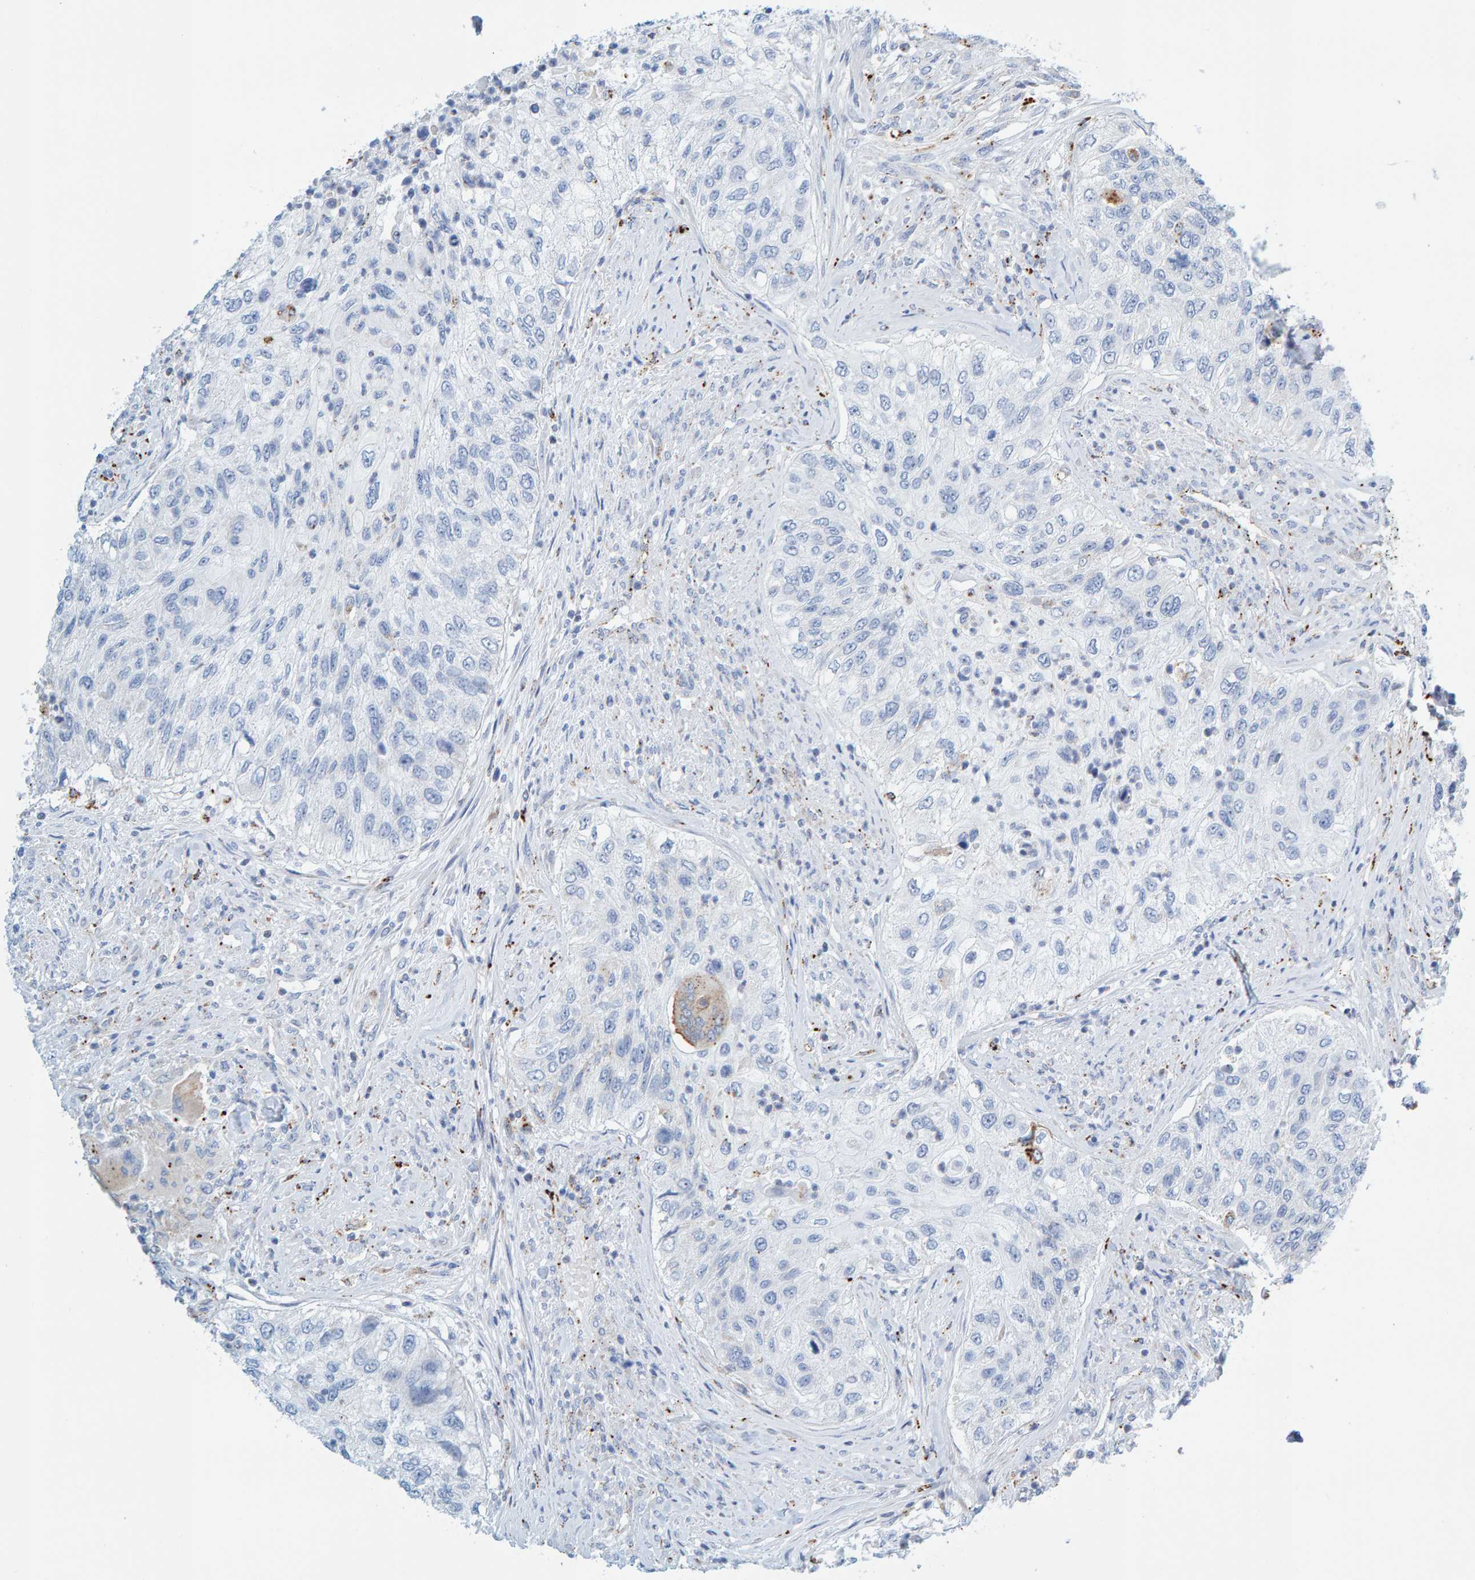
{"staining": {"intensity": "negative", "quantity": "none", "location": "none"}, "tissue": "urothelial cancer", "cell_type": "Tumor cells", "image_type": "cancer", "snomed": [{"axis": "morphology", "description": "Urothelial carcinoma, High grade"}, {"axis": "topography", "description": "Urinary bladder"}], "caption": "Urothelial carcinoma (high-grade) was stained to show a protein in brown. There is no significant positivity in tumor cells. The staining was performed using DAB (3,3'-diaminobenzidine) to visualize the protein expression in brown, while the nuclei were stained in blue with hematoxylin (Magnification: 20x).", "gene": "BIN3", "patient": {"sex": "female", "age": 60}}